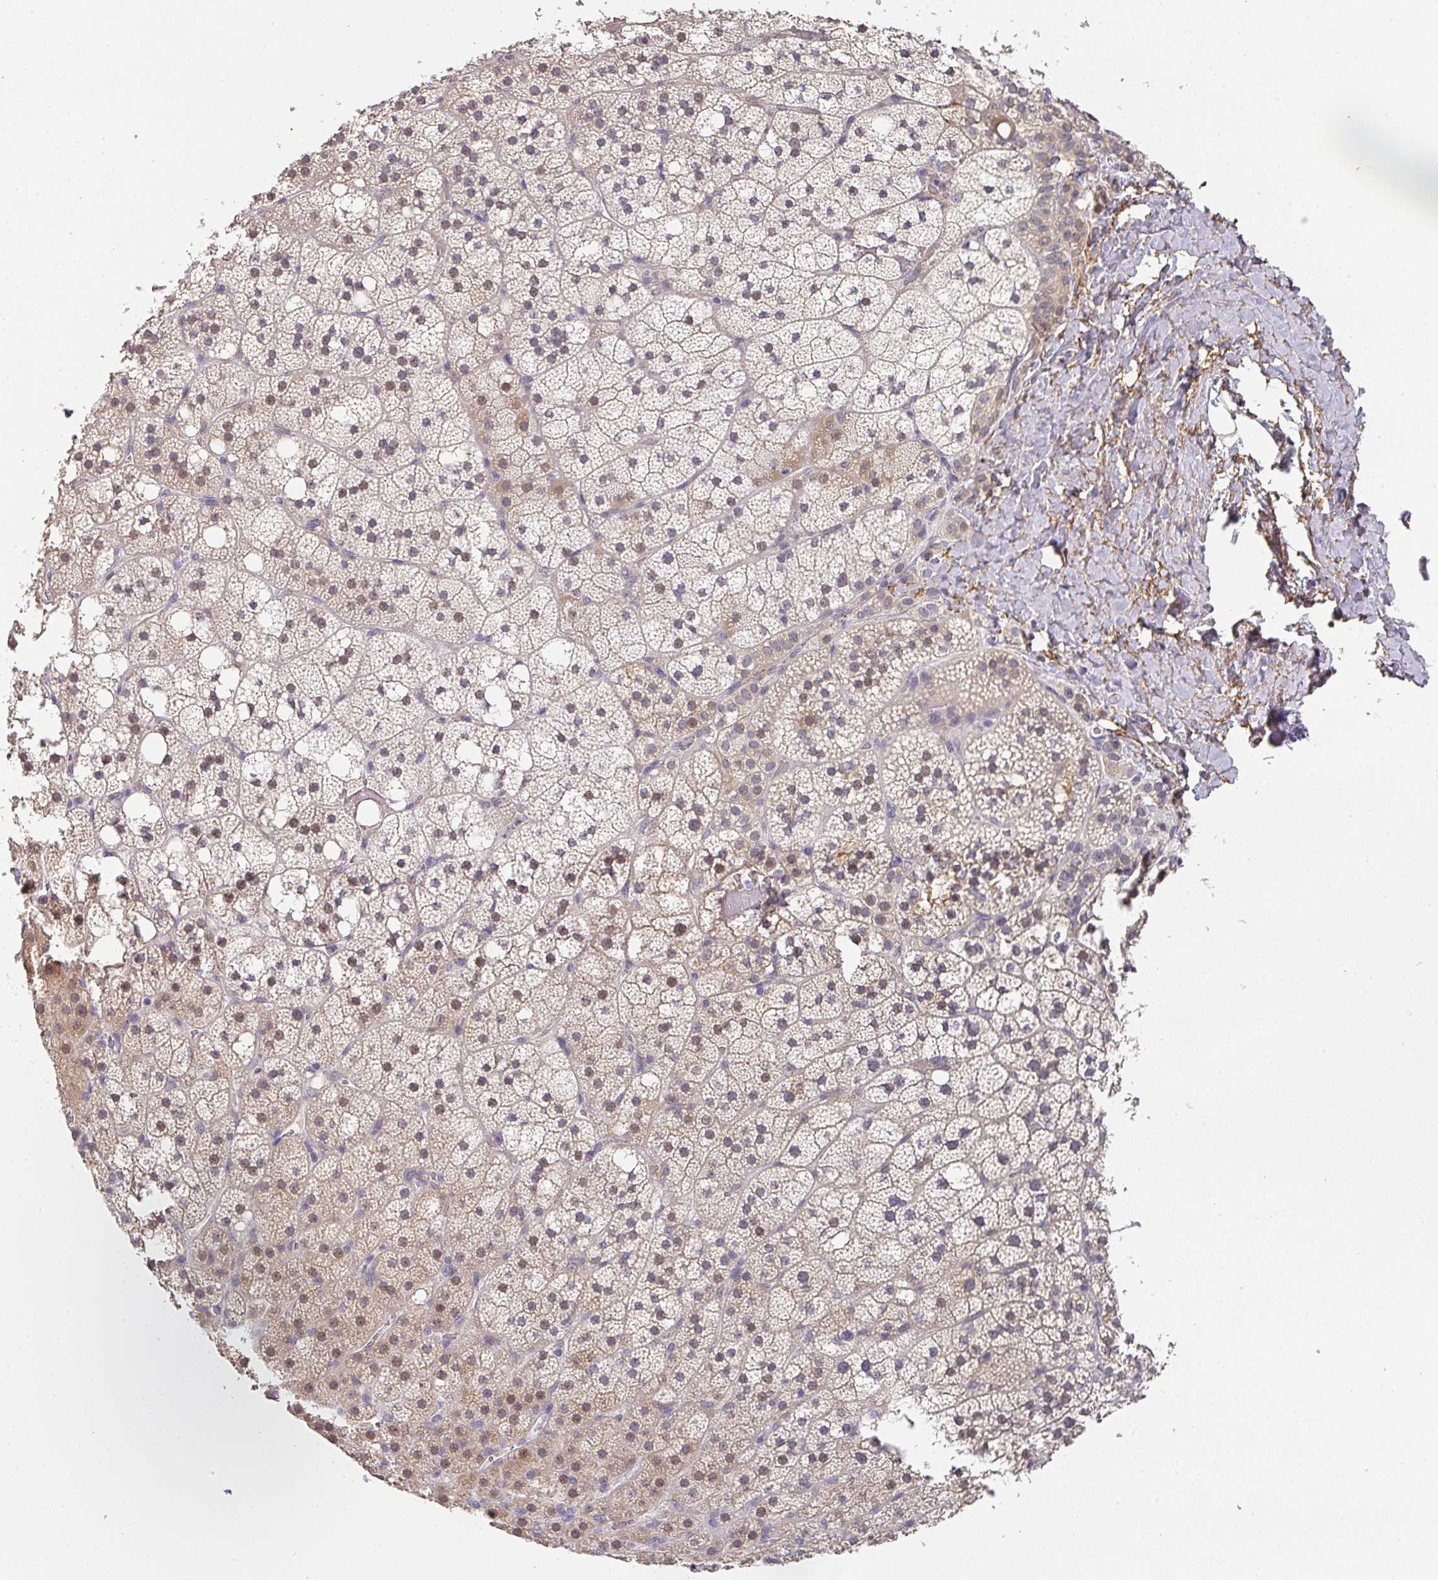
{"staining": {"intensity": "moderate", "quantity": "25%-75%", "location": "nuclear"}, "tissue": "adrenal gland", "cell_type": "Glandular cells", "image_type": "normal", "snomed": [{"axis": "morphology", "description": "Normal tissue, NOS"}, {"axis": "topography", "description": "Adrenal gland"}], "caption": "Immunohistochemistry photomicrograph of benign human adrenal gland stained for a protein (brown), which displays medium levels of moderate nuclear positivity in about 25%-75% of glandular cells.", "gene": "FOXN4", "patient": {"sex": "male", "age": 53}}